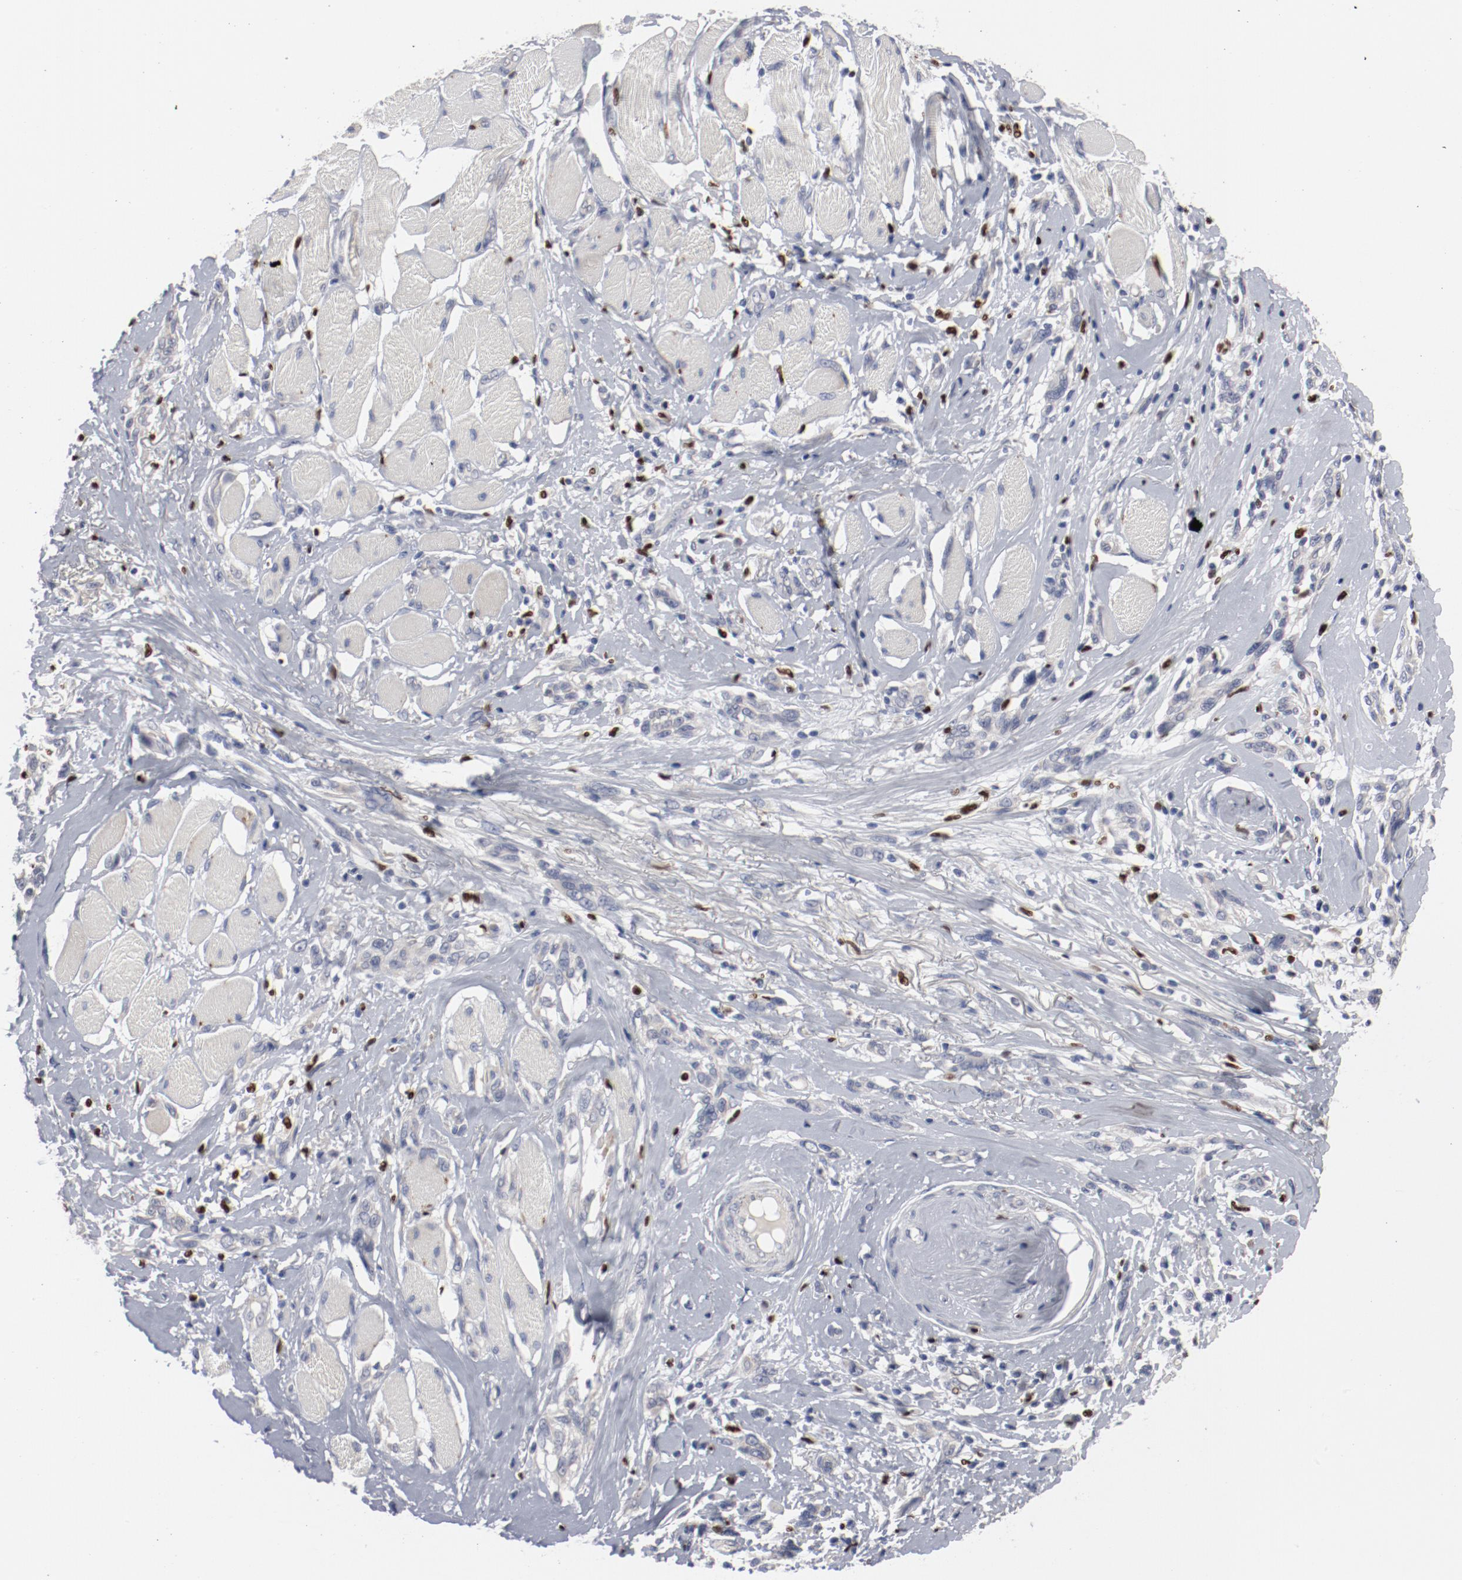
{"staining": {"intensity": "weak", "quantity": "<25%", "location": "cytoplasmic/membranous"}, "tissue": "melanoma", "cell_type": "Tumor cells", "image_type": "cancer", "snomed": [{"axis": "morphology", "description": "Malignant melanoma, NOS"}, {"axis": "topography", "description": "Skin"}], "caption": "A photomicrograph of malignant melanoma stained for a protein demonstrates no brown staining in tumor cells. Brightfield microscopy of IHC stained with DAB (brown) and hematoxylin (blue), captured at high magnification.", "gene": "SPI1", "patient": {"sex": "male", "age": 91}}